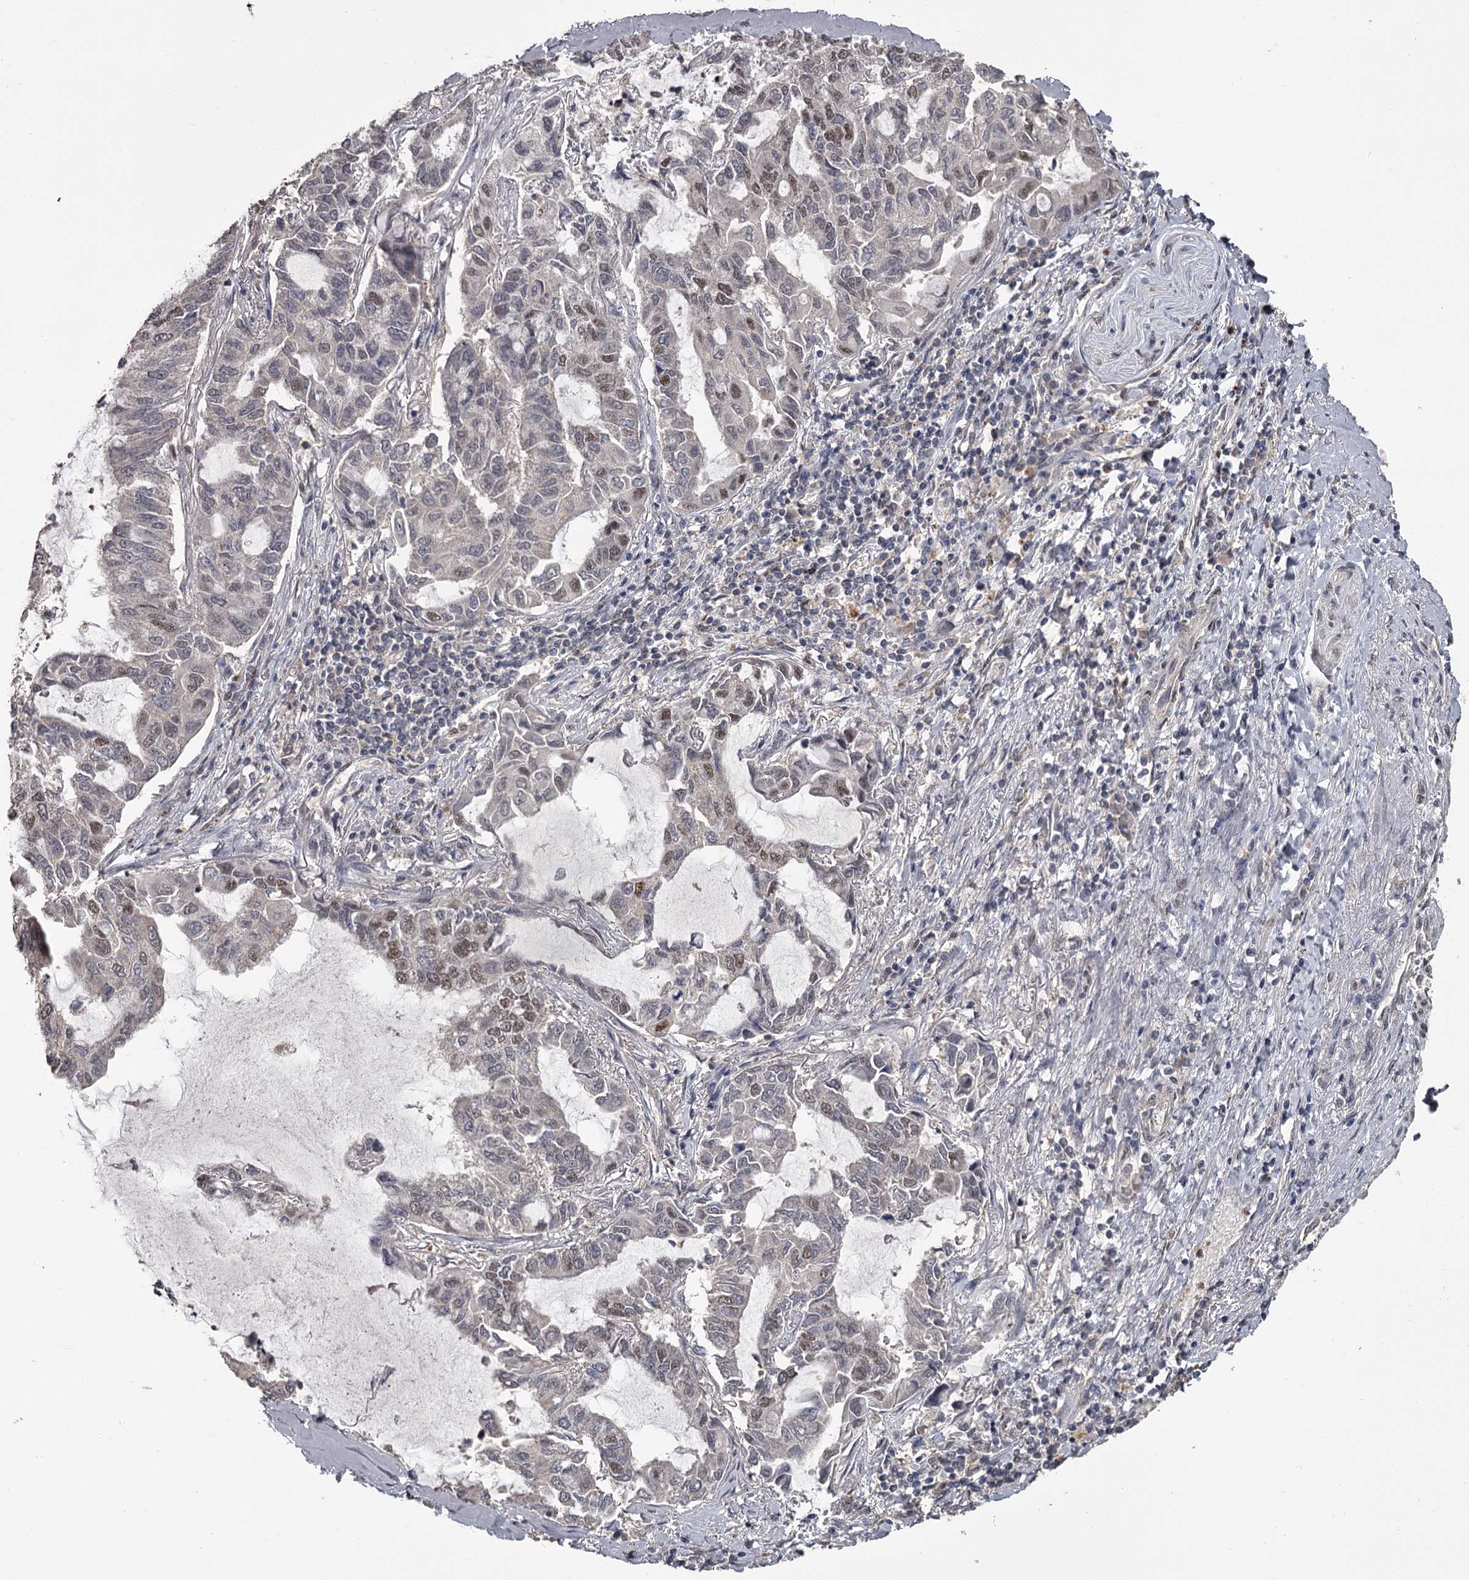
{"staining": {"intensity": "moderate", "quantity": "<25%", "location": "nuclear"}, "tissue": "lung cancer", "cell_type": "Tumor cells", "image_type": "cancer", "snomed": [{"axis": "morphology", "description": "Adenocarcinoma, NOS"}, {"axis": "topography", "description": "Lung"}], "caption": "Lung adenocarcinoma tissue demonstrates moderate nuclear staining in approximately <25% of tumor cells, visualized by immunohistochemistry.", "gene": "PRPF40B", "patient": {"sex": "male", "age": 64}}